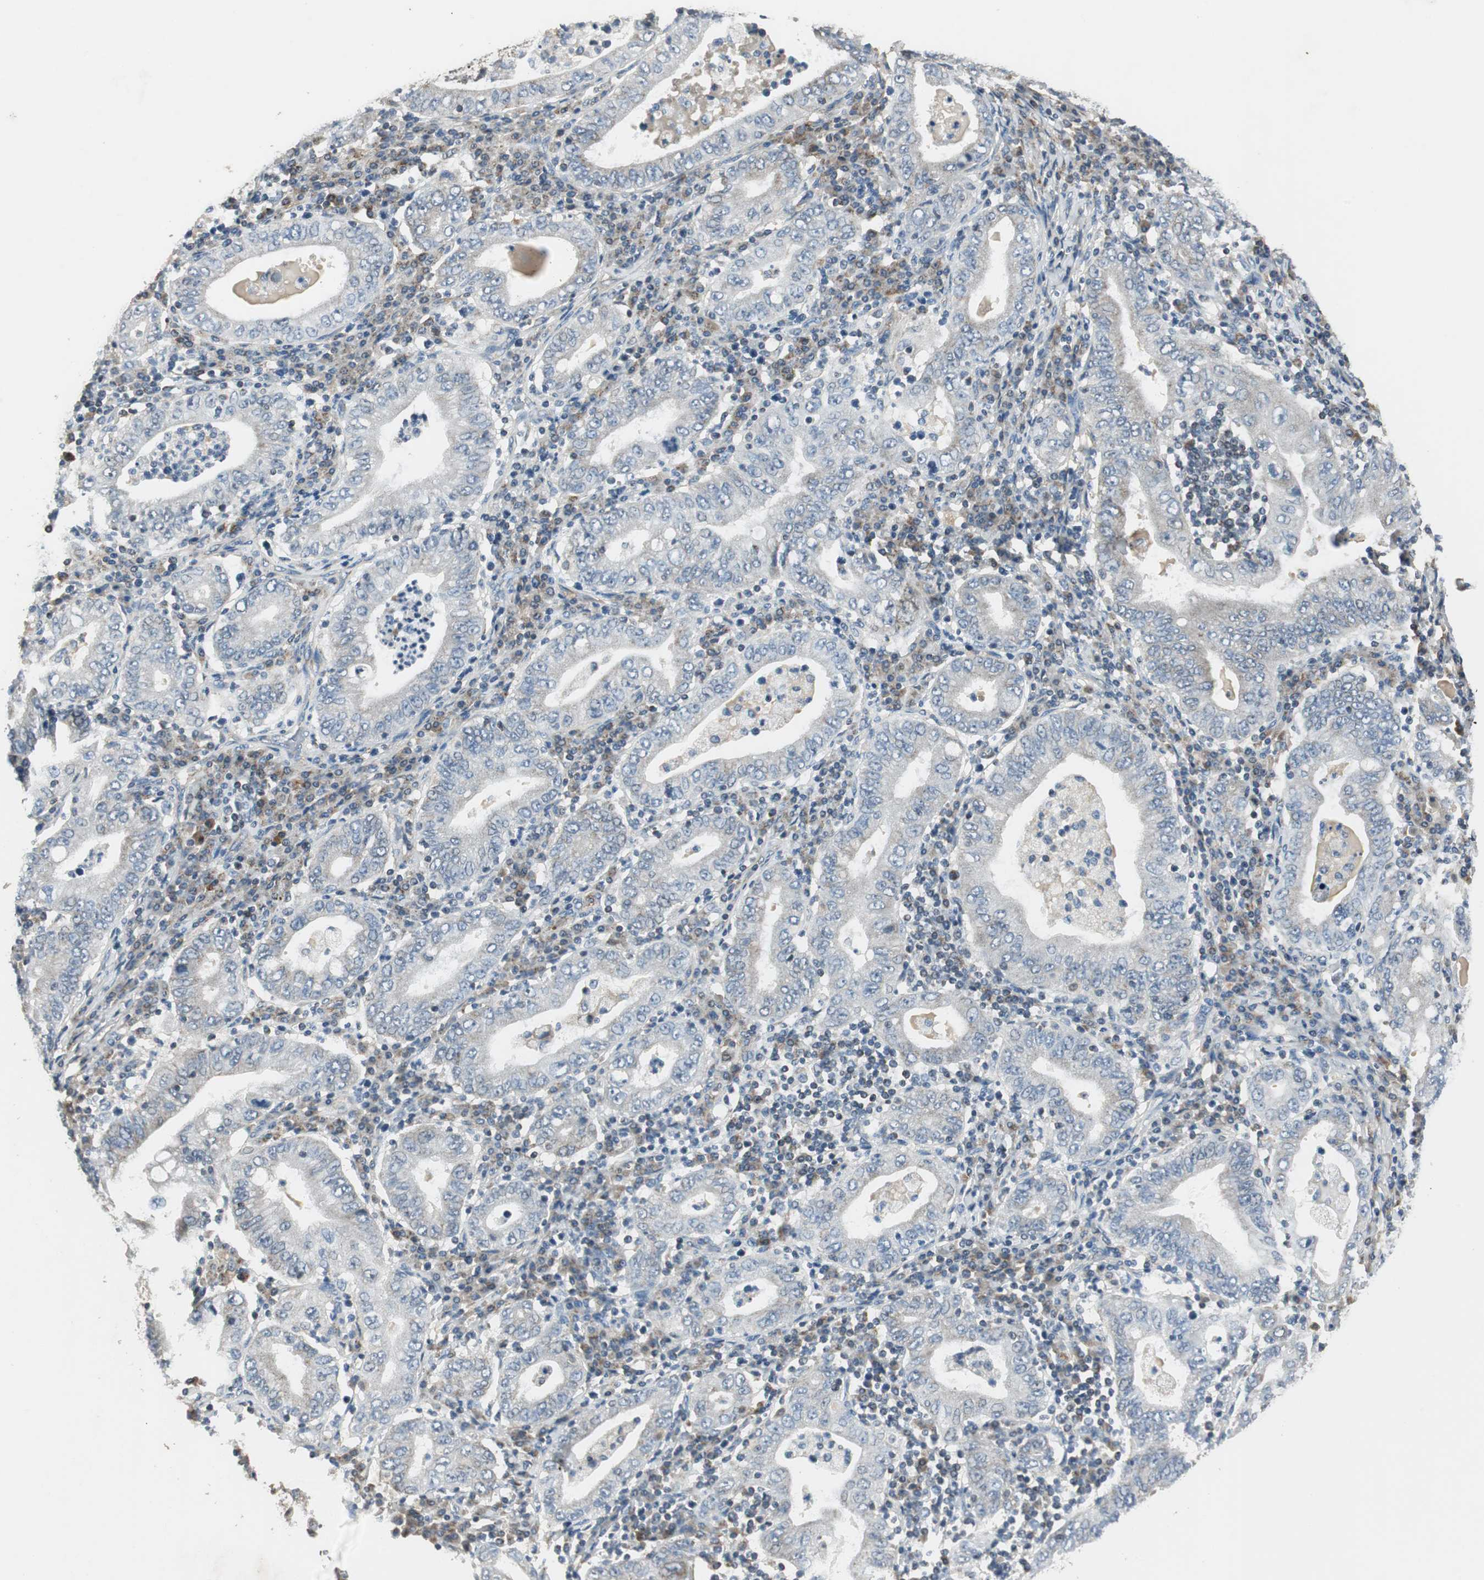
{"staining": {"intensity": "weak", "quantity": "<25%", "location": "cytoplasmic/membranous"}, "tissue": "stomach cancer", "cell_type": "Tumor cells", "image_type": "cancer", "snomed": [{"axis": "morphology", "description": "Normal tissue, NOS"}, {"axis": "morphology", "description": "Adenocarcinoma, NOS"}, {"axis": "topography", "description": "Esophagus"}, {"axis": "topography", "description": "Stomach, upper"}, {"axis": "topography", "description": "Peripheral nerve tissue"}], "caption": "The image reveals no staining of tumor cells in adenocarcinoma (stomach).", "gene": "MSTO1", "patient": {"sex": "male", "age": 62}}